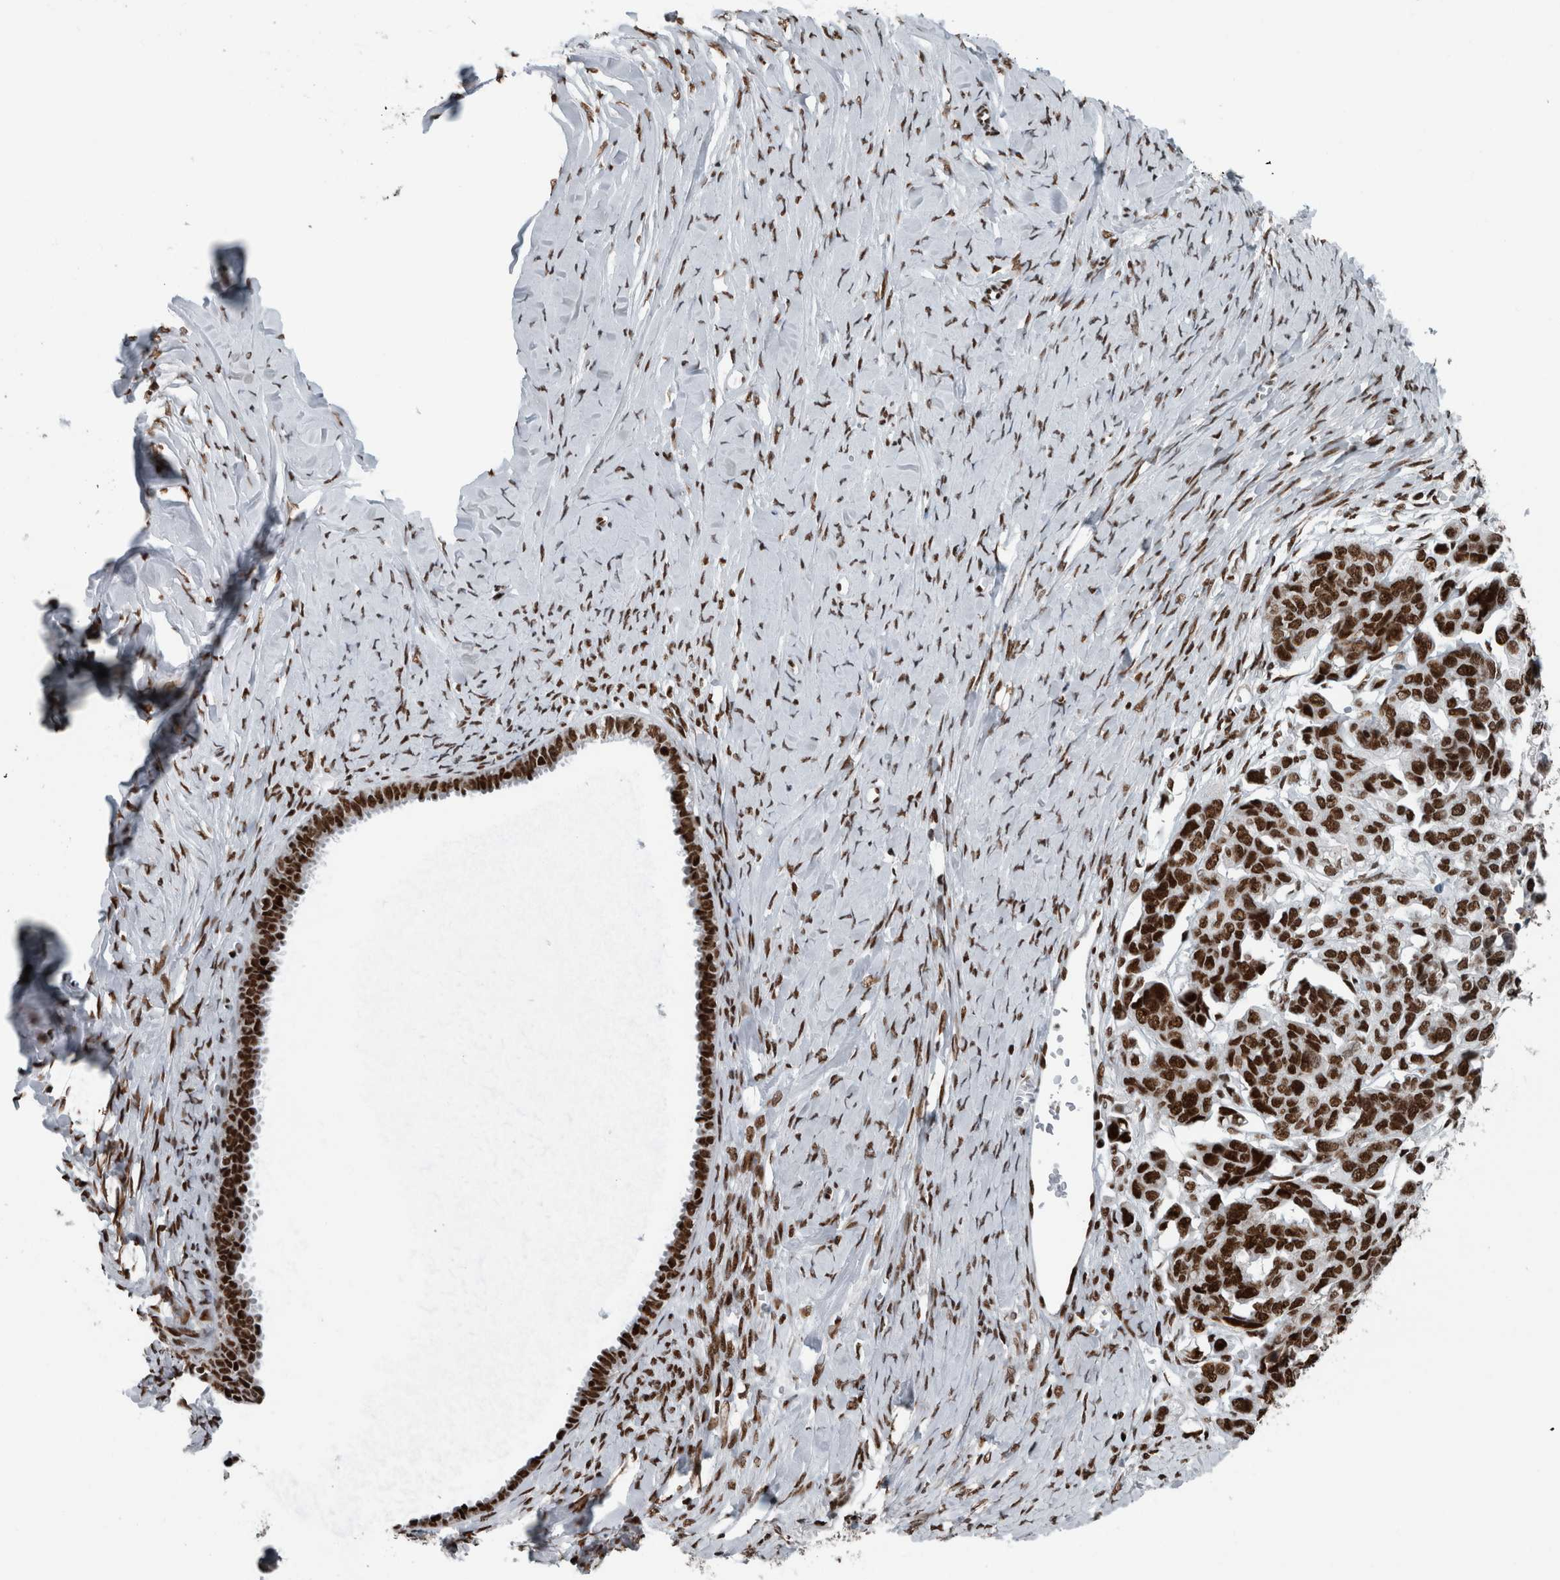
{"staining": {"intensity": "strong", "quantity": ">75%", "location": "nuclear"}, "tissue": "ovarian cancer", "cell_type": "Tumor cells", "image_type": "cancer", "snomed": [{"axis": "morphology", "description": "Cystadenocarcinoma, serous, NOS"}, {"axis": "topography", "description": "Ovary"}], "caption": "Immunohistochemistry photomicrograph of neoplastic tissue: human ovarian cancer stained using IHC demonstrates high levels of strong protein expression localized specifically in the nuclear of tumor cells, appearing as a nuclear brown color.", "gene": "DNMT3A", "patient": {"sex": "female", "age": 79}}